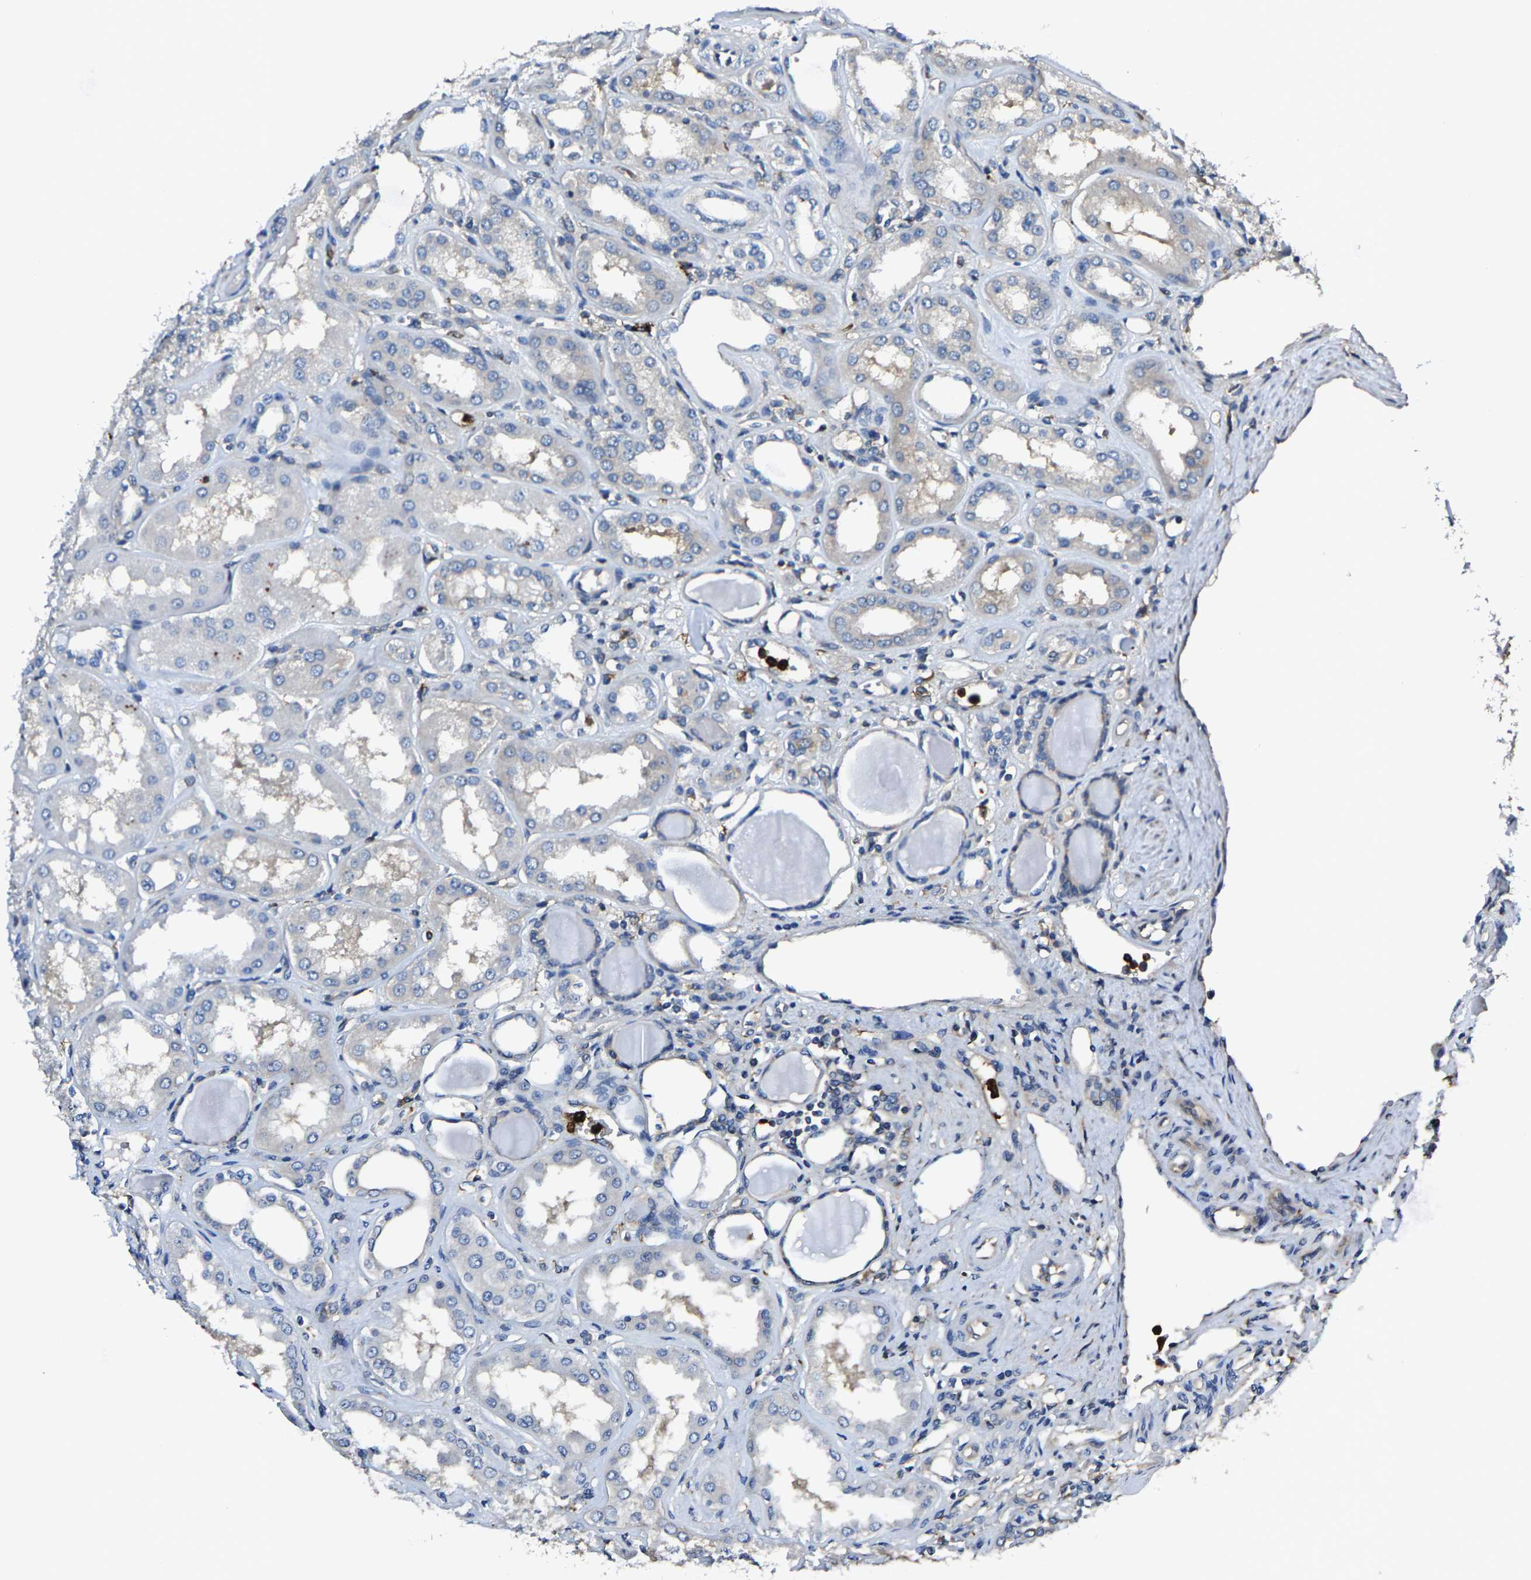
{"staining": {"intensity": "weak", "quantity": "<25%", "location": "cytoplasmic/membranous"}, "tissue": "kidney", "cell_type": "Cells in glomeruli", "image_type": "normal", "snomed": [{"axis": "morphology", "description": "Normal tissue, NOS"}, {"axis": "topography", "description": "Kidney"}], "caption": "Protein analysis of unremarkable kidney exhibits no significant positivity in cells in glomeruli.", "gene": "TRAF6", "patient": {"sex": "female", "age": 56}}